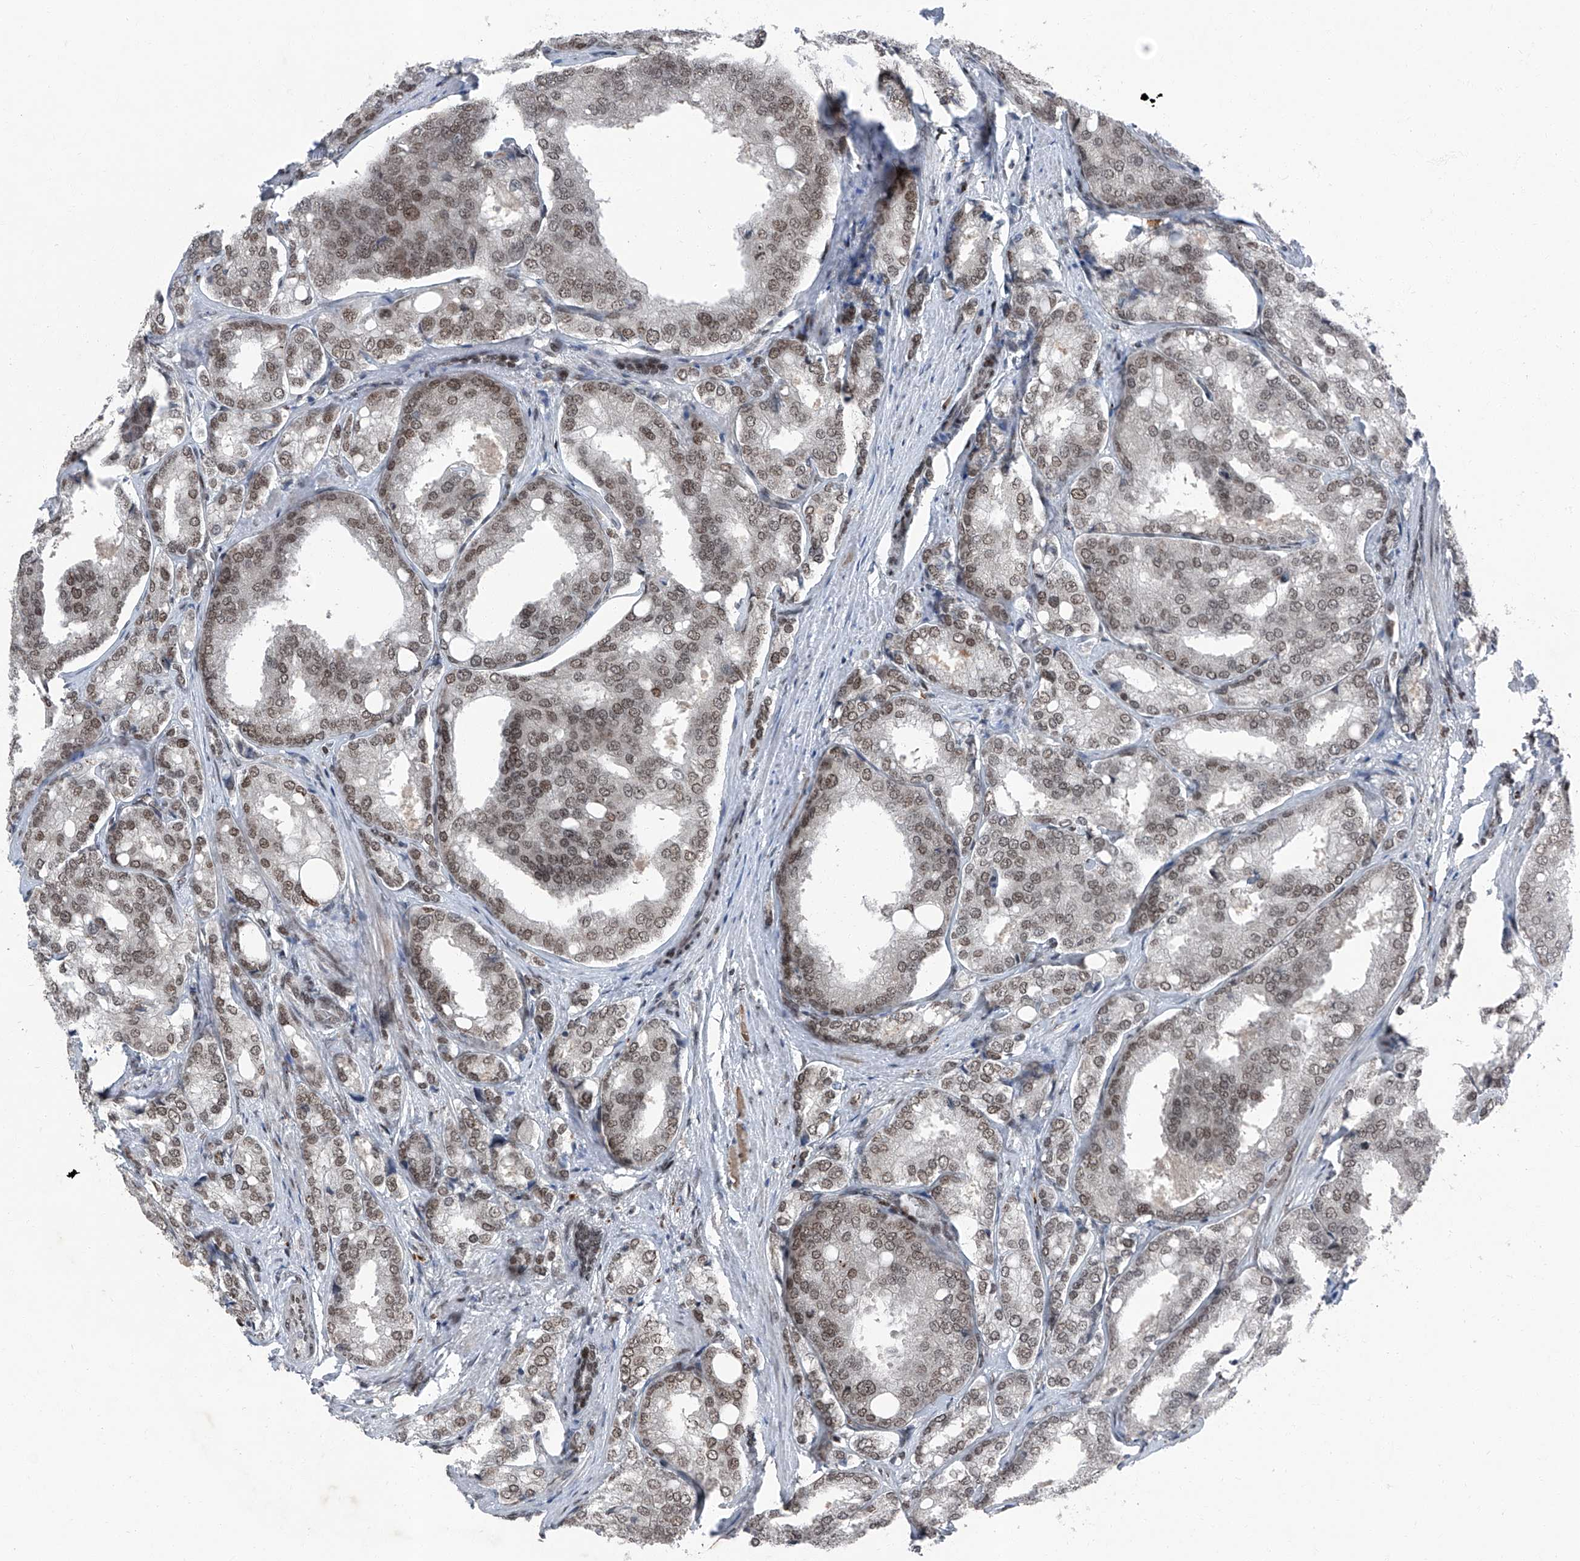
{"staining": {"intensity": "weak", "quantity": ">75%", "location": "nuclear"}, "tissue": "prostate cancer", "cell_type": "Tumor cells", "image_type": "cancer", "snomed": [{"axis": "morphology", "description": "Adenocarcinoma, High grade"}, {"axis": "topography", "description": "Prostate"}], "caption": "Brown immunohistochemical staining in human prostate cancer (adenocarcinoma (high-grade)) exhibits weak nuclear expression in approximately >75% of tumor cells.", "gene": "BMI1", "patient": {"sex": "male", "age": 50}}